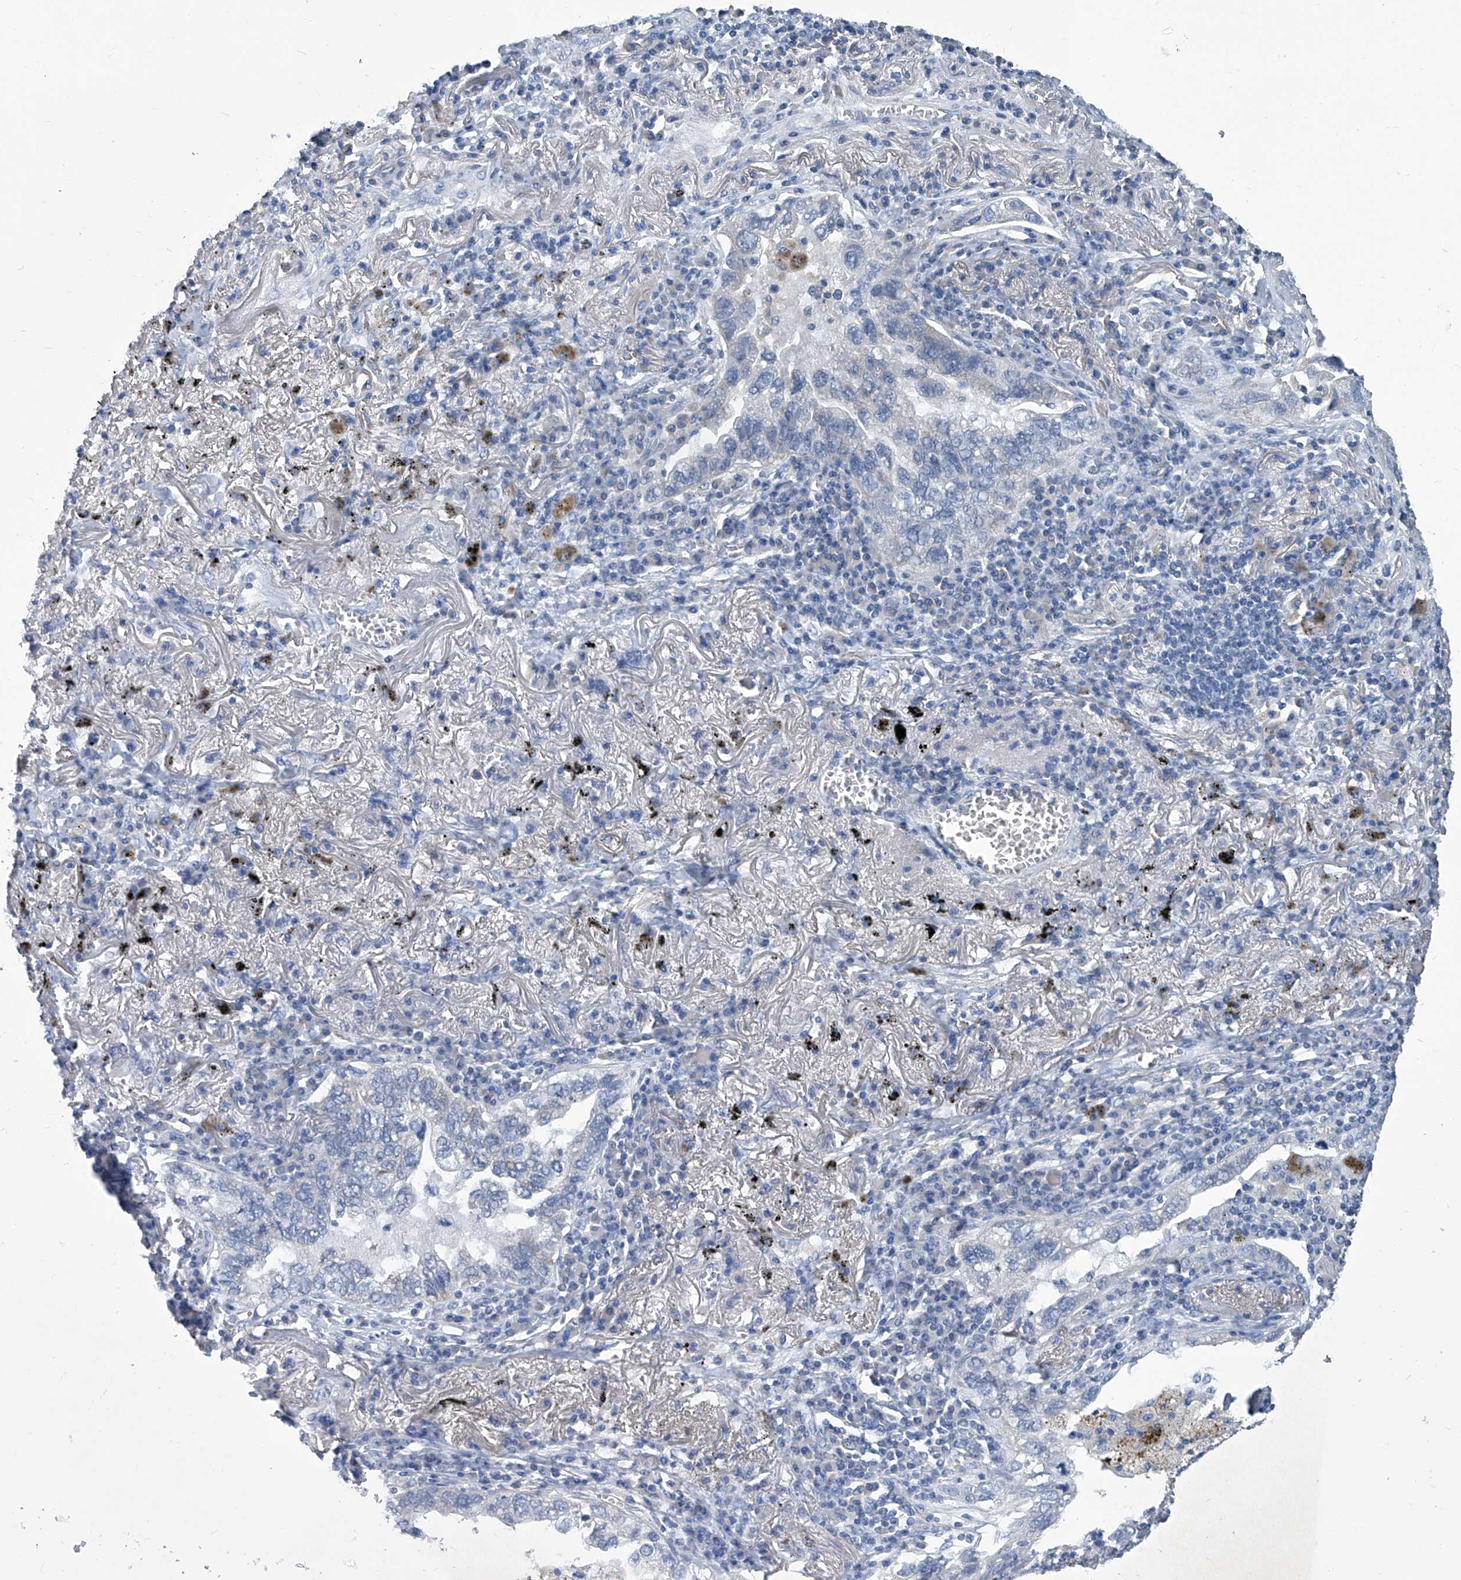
{"staining": {"intensity": "negative", "quantity": "none", "location": "none"}, "tissue": "lung cancer", "cell_type": "Tumor cells", "image_type": "cancer", "snomed": [{"axis": "morphology", "description": "Adenocarcinoma, NOS"}, {"axis": "topography", "description": "Lung"}], "caption": "The micrograph reveals no staining of tumor cells in adenocarcinoma (lung).", "gene": "MTARC1", "patient": {"sex": "male", "age": 65}}